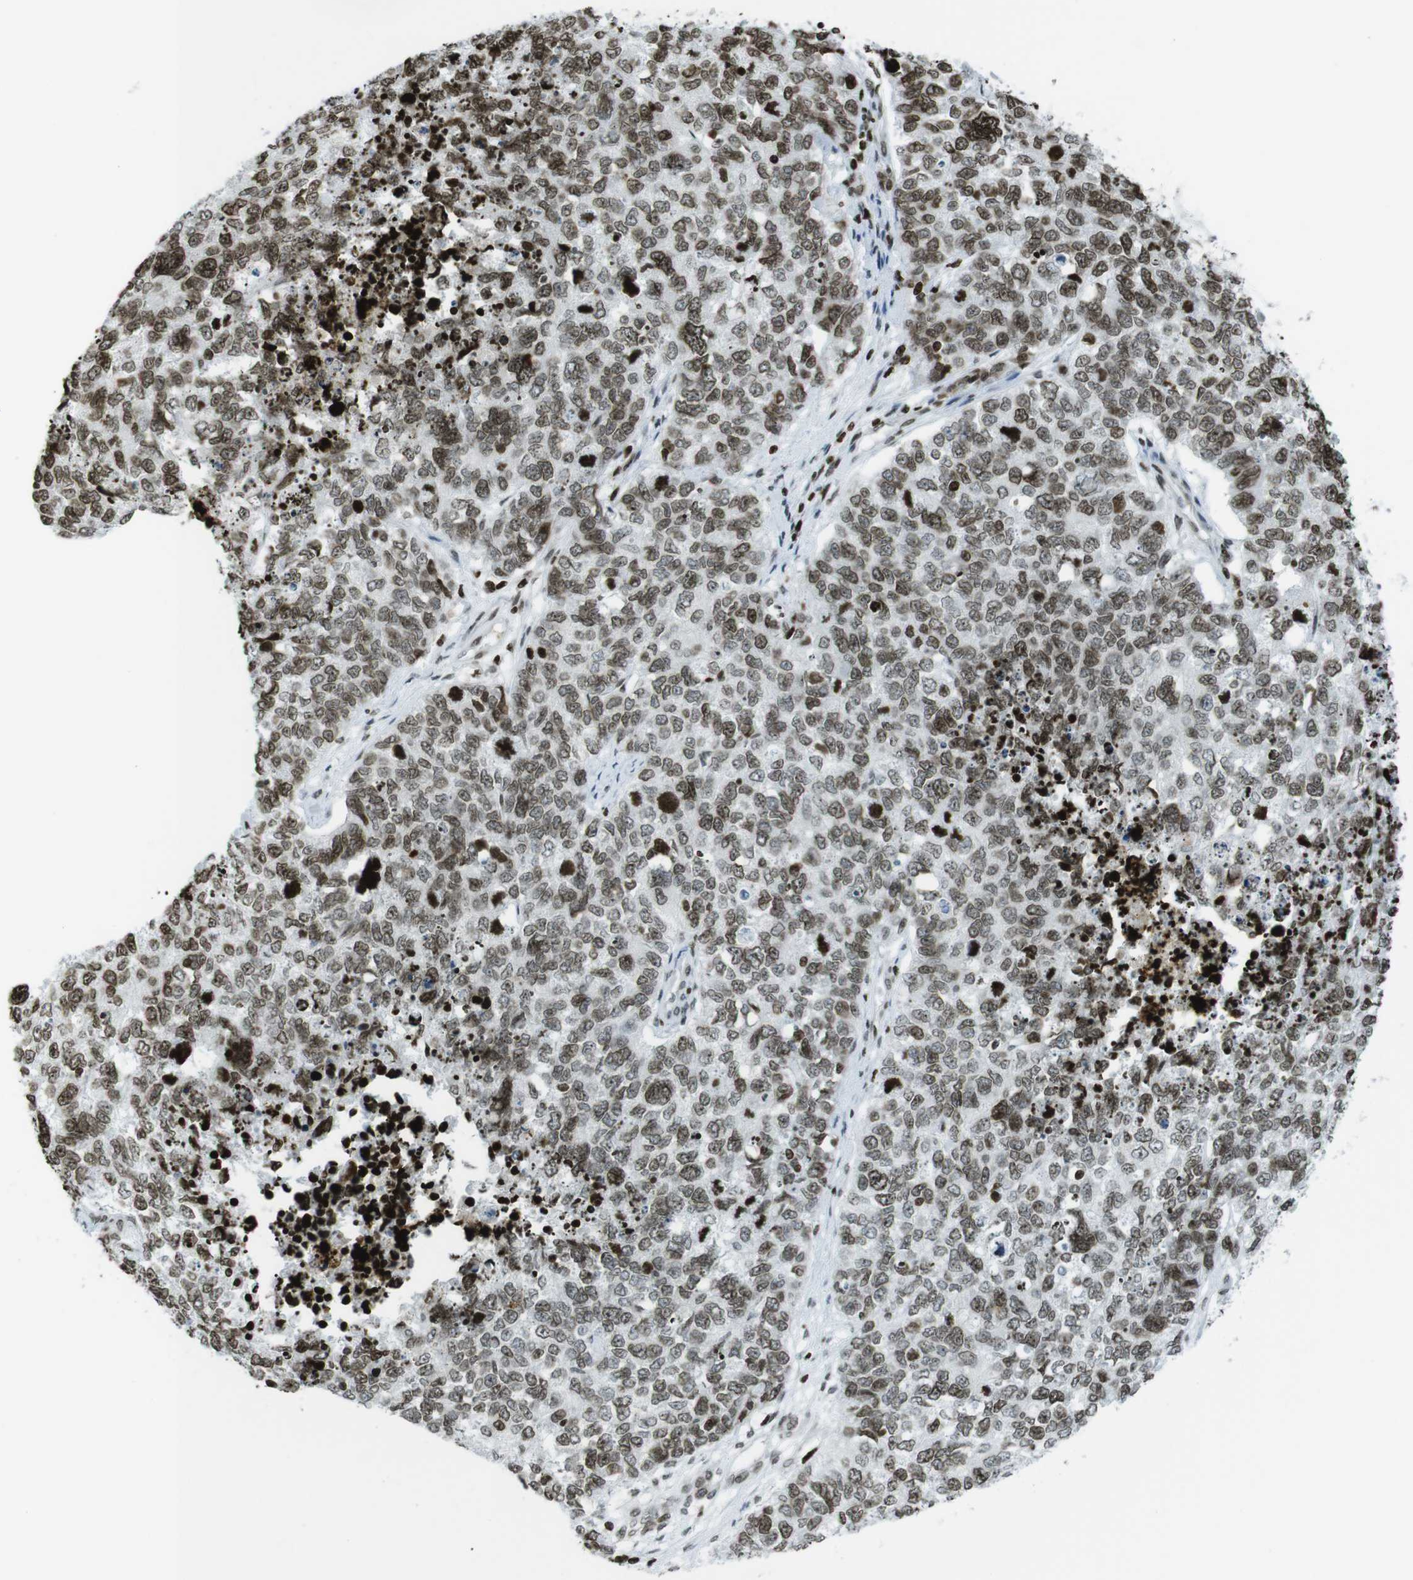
{"staining": {"intensity": "moderate", "quantity": ">75%", "location": "nuclear"}, "tissue": "cervical cancer", "cell_type": "Tumor cells", "image_type": "cancer", "snomed": [{"axis": "morphology", "description": "Squamous cell carcinoma, NOS"}, {"axis": "topography", "description": "Cervix"}], "caption": "A brown stain shows moderate nuclear expression of a protein in cervical squamous cell carcinoma tumor cells. (Brightfield microscopy of DAB IHC at high magnification).", "gene": "H2AC8", "patient": {"sex": "female", "age": 63}}